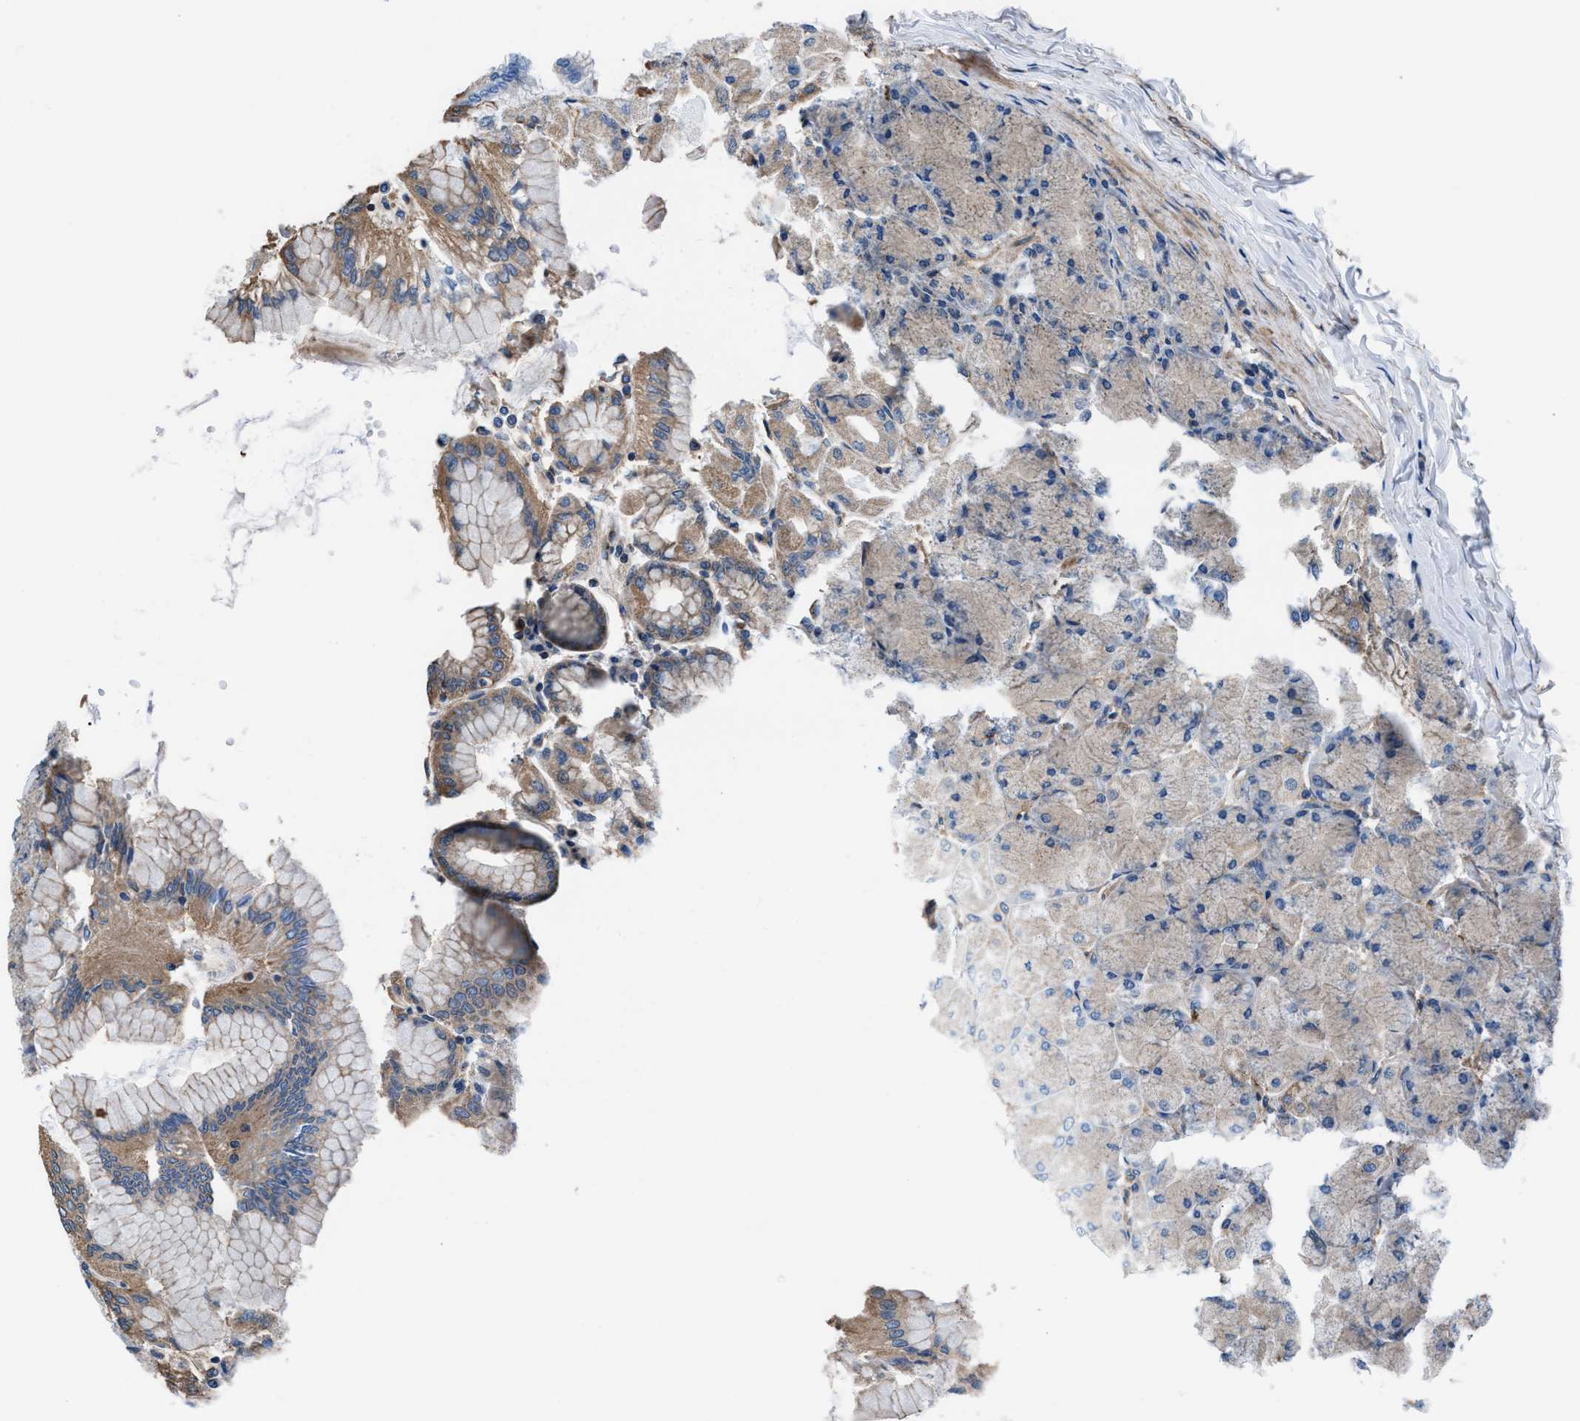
{"staining": {"intensity": "moderate", "quantity": ">75%", "location": "cytoplasmic/membranous"}, "tissue": "stomach", "cell_type": "Glandular cells", "image_type": "normal", "snomed": [{"axis": "morphology", "description": "Normal tissue, NOS"}, {"axis": "topography", "description": "Stomach, upper"}], "caption": "Stomach stained with DAB (3,3'-diaminobenzidine) immunohistochemistry (IHC) reveals medium levels of moderate cytoplasmic/membranous expression in approximately >75% of glandular cells.", "gene": "NKTR", "patient": {"sex": "female", "age": 56}}